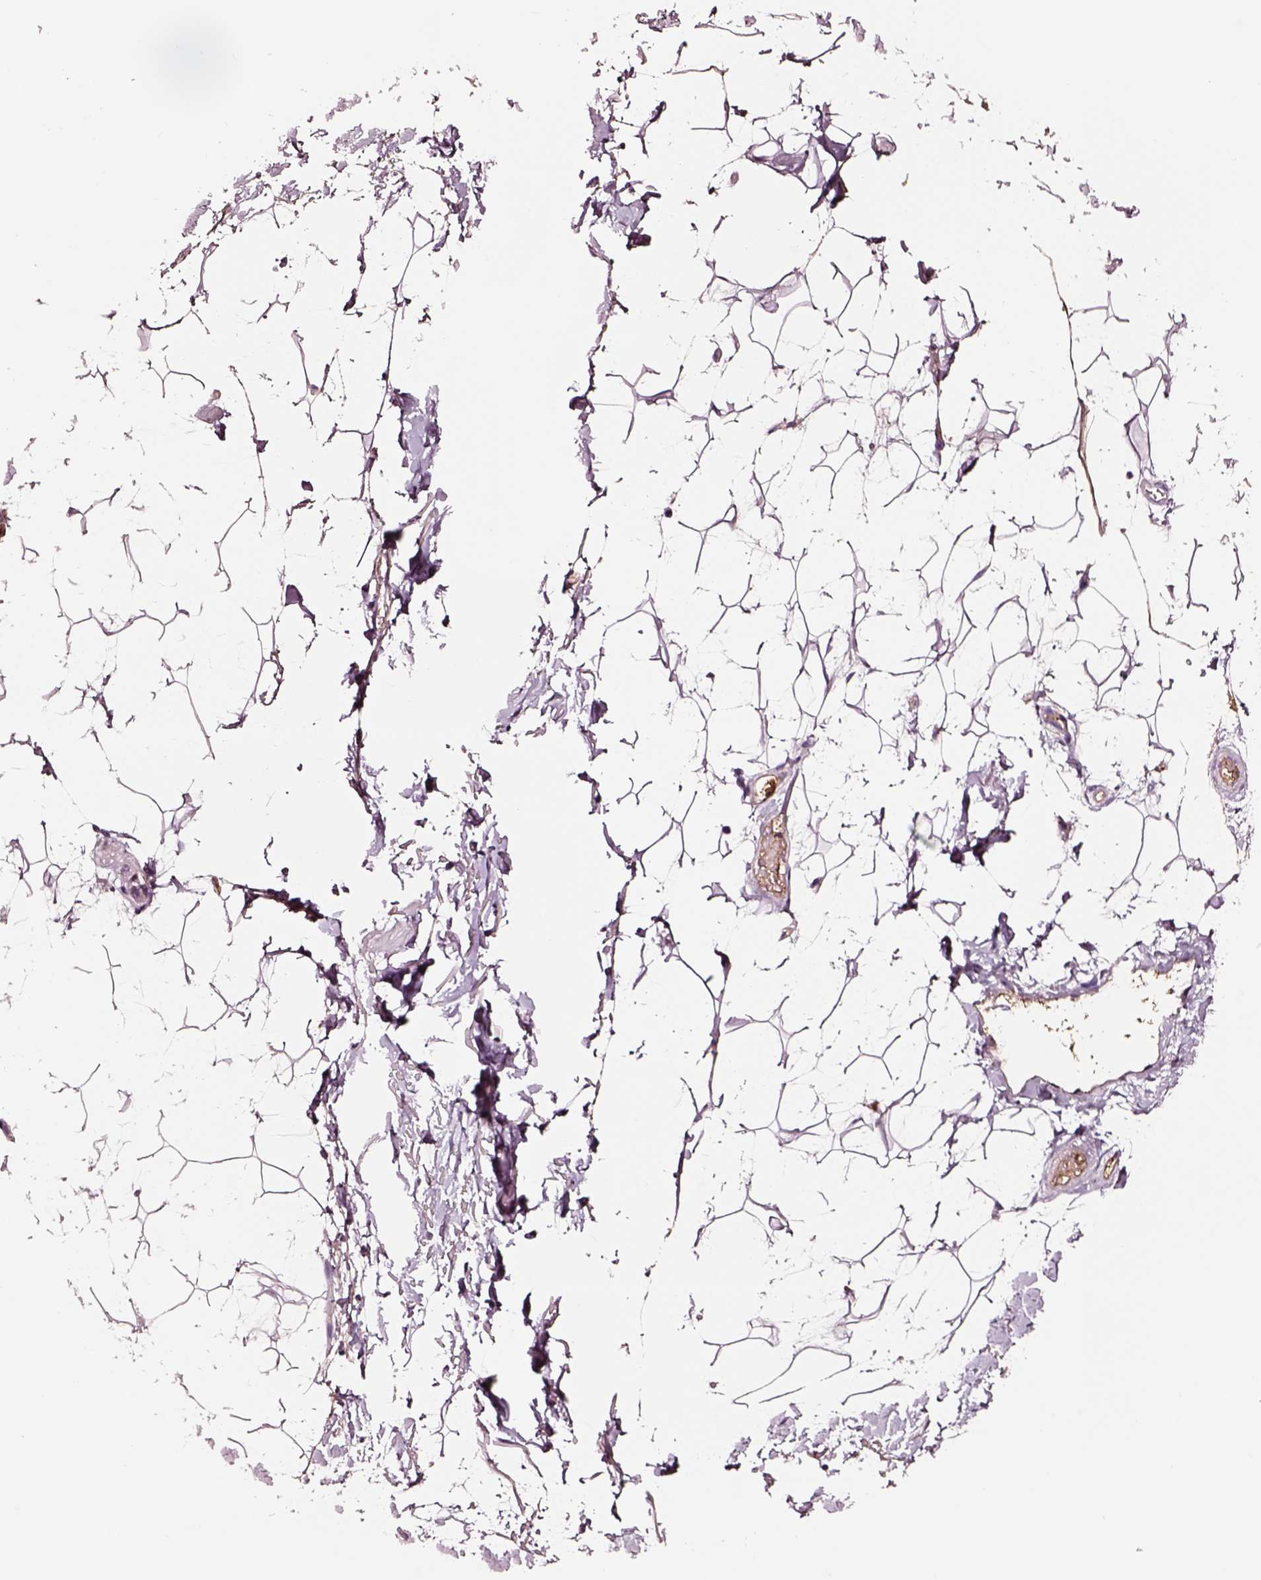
{"staining": {"intensity": "negative", "quantity": "none", "location": "none"}, "tissue": "adipose tissue", "cell_type": "Adipocytes", "image_type": "normal", "snomed": [{"axis": "morphology", "description": "Normal tissue, NOS"}, {"axis": "topography", "description": "Anal"}, {"axis": "topography", "description": "Peripheral nerve tissue"}], "caption": "High magnification brightfield microscopy of benign adipose tissue stained with DAB (3,3'-diaminobenzidine) (brown) and counterstained with hematoxylin (blue): adipocytes show no significant positivity. (Stains: DAB immunohistochemistry with hematoxylin counter stain, Microscopy: brightfield microscopy at high magnification).", "gene": "TF", "patient": {"sex": "male", "age": 78}}